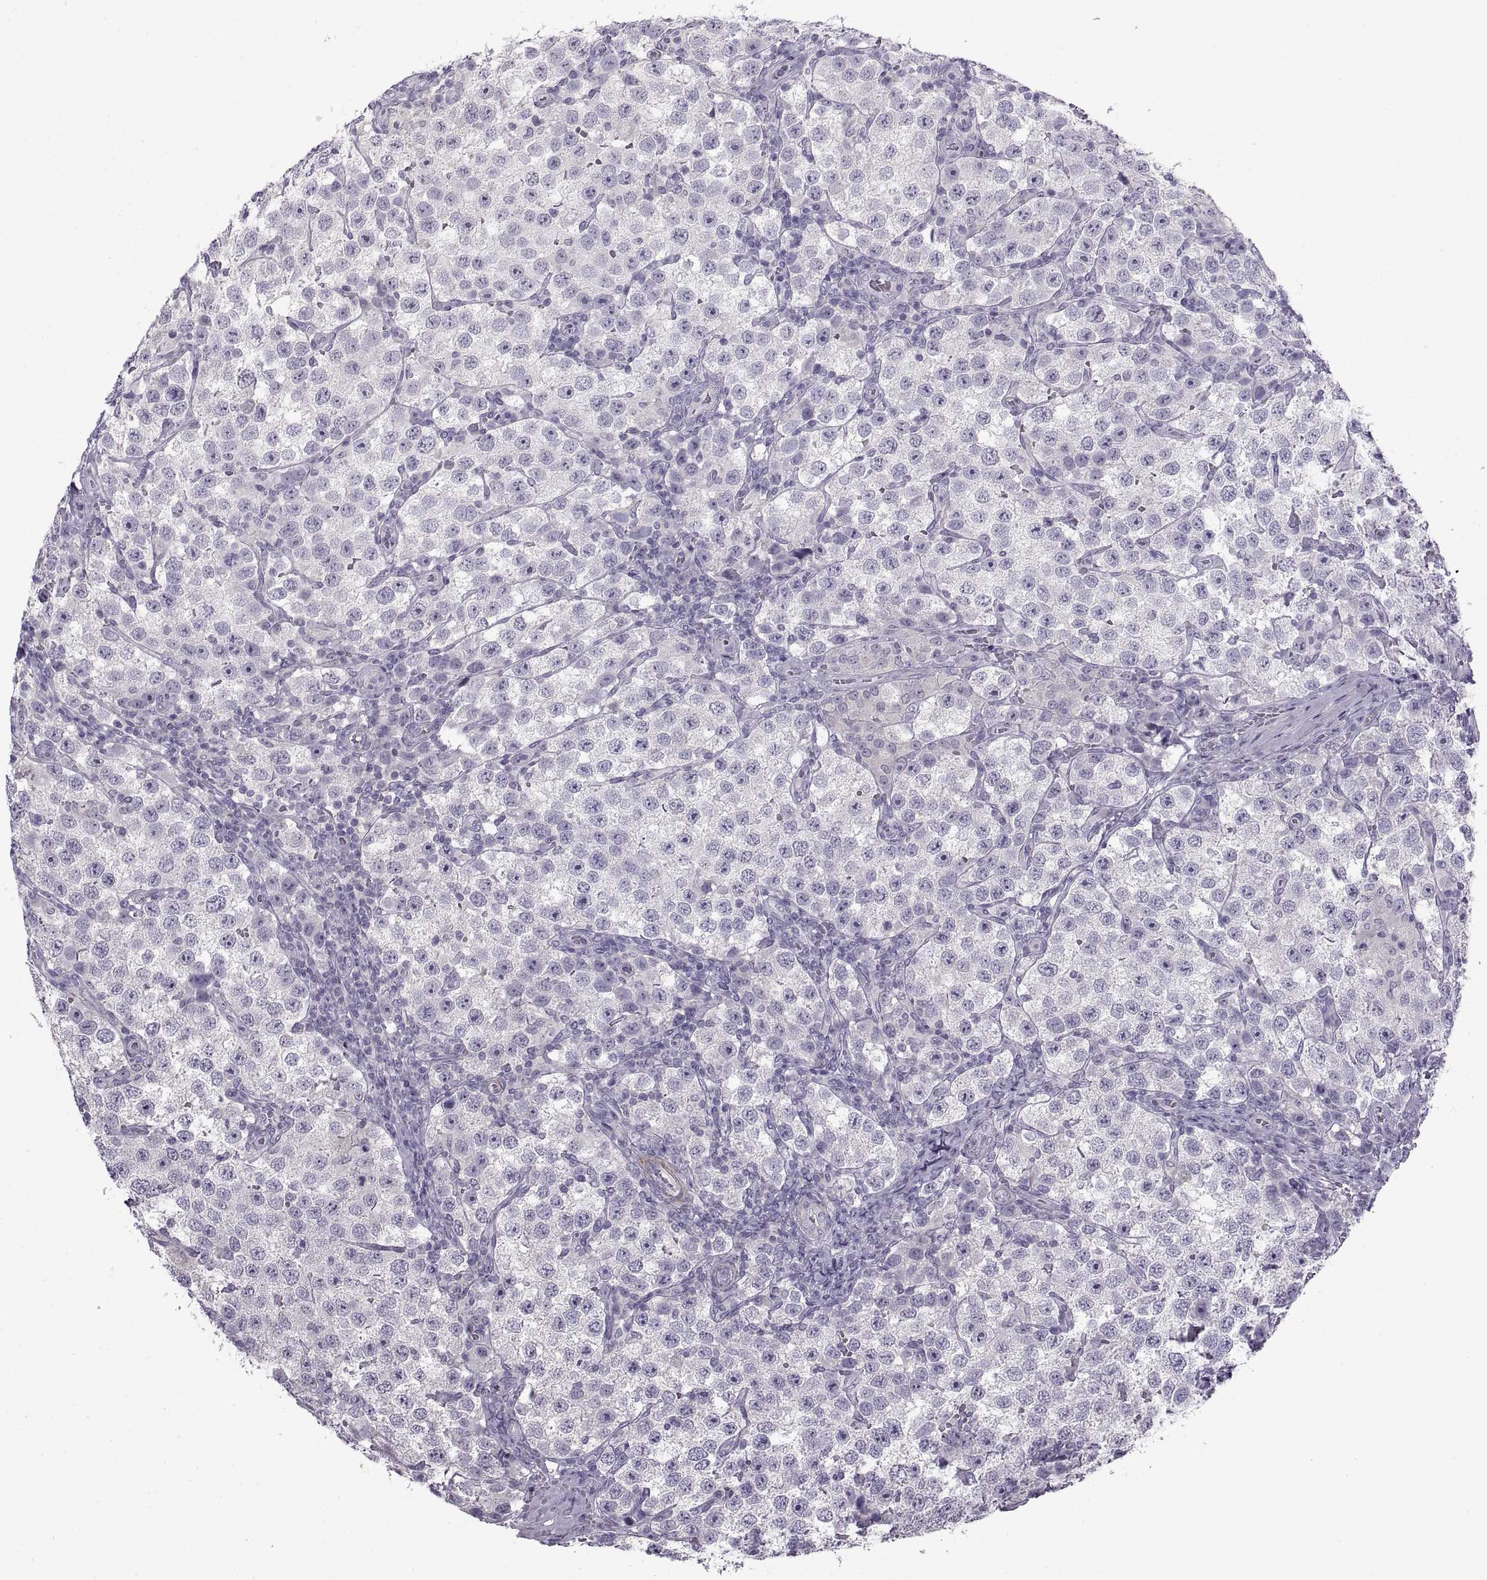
{"staining": {"intensity": "negative", "quantity": "none", "location": "none"}, "tissue": "testis cancer", "cell_type": "Tumor cells", "image_type": "cancer", "snomed": [{"axis": "morphology", "description": "Seminoma, NOS"}, {"axis": "topography", "description": "Testis"}], "caption": "Immunohistochemistry of human seminoma (testis) demonstrates no staining in tumor cells.", "gene": "BSPH1", "patient": {"sex": "male", "age": 37}}